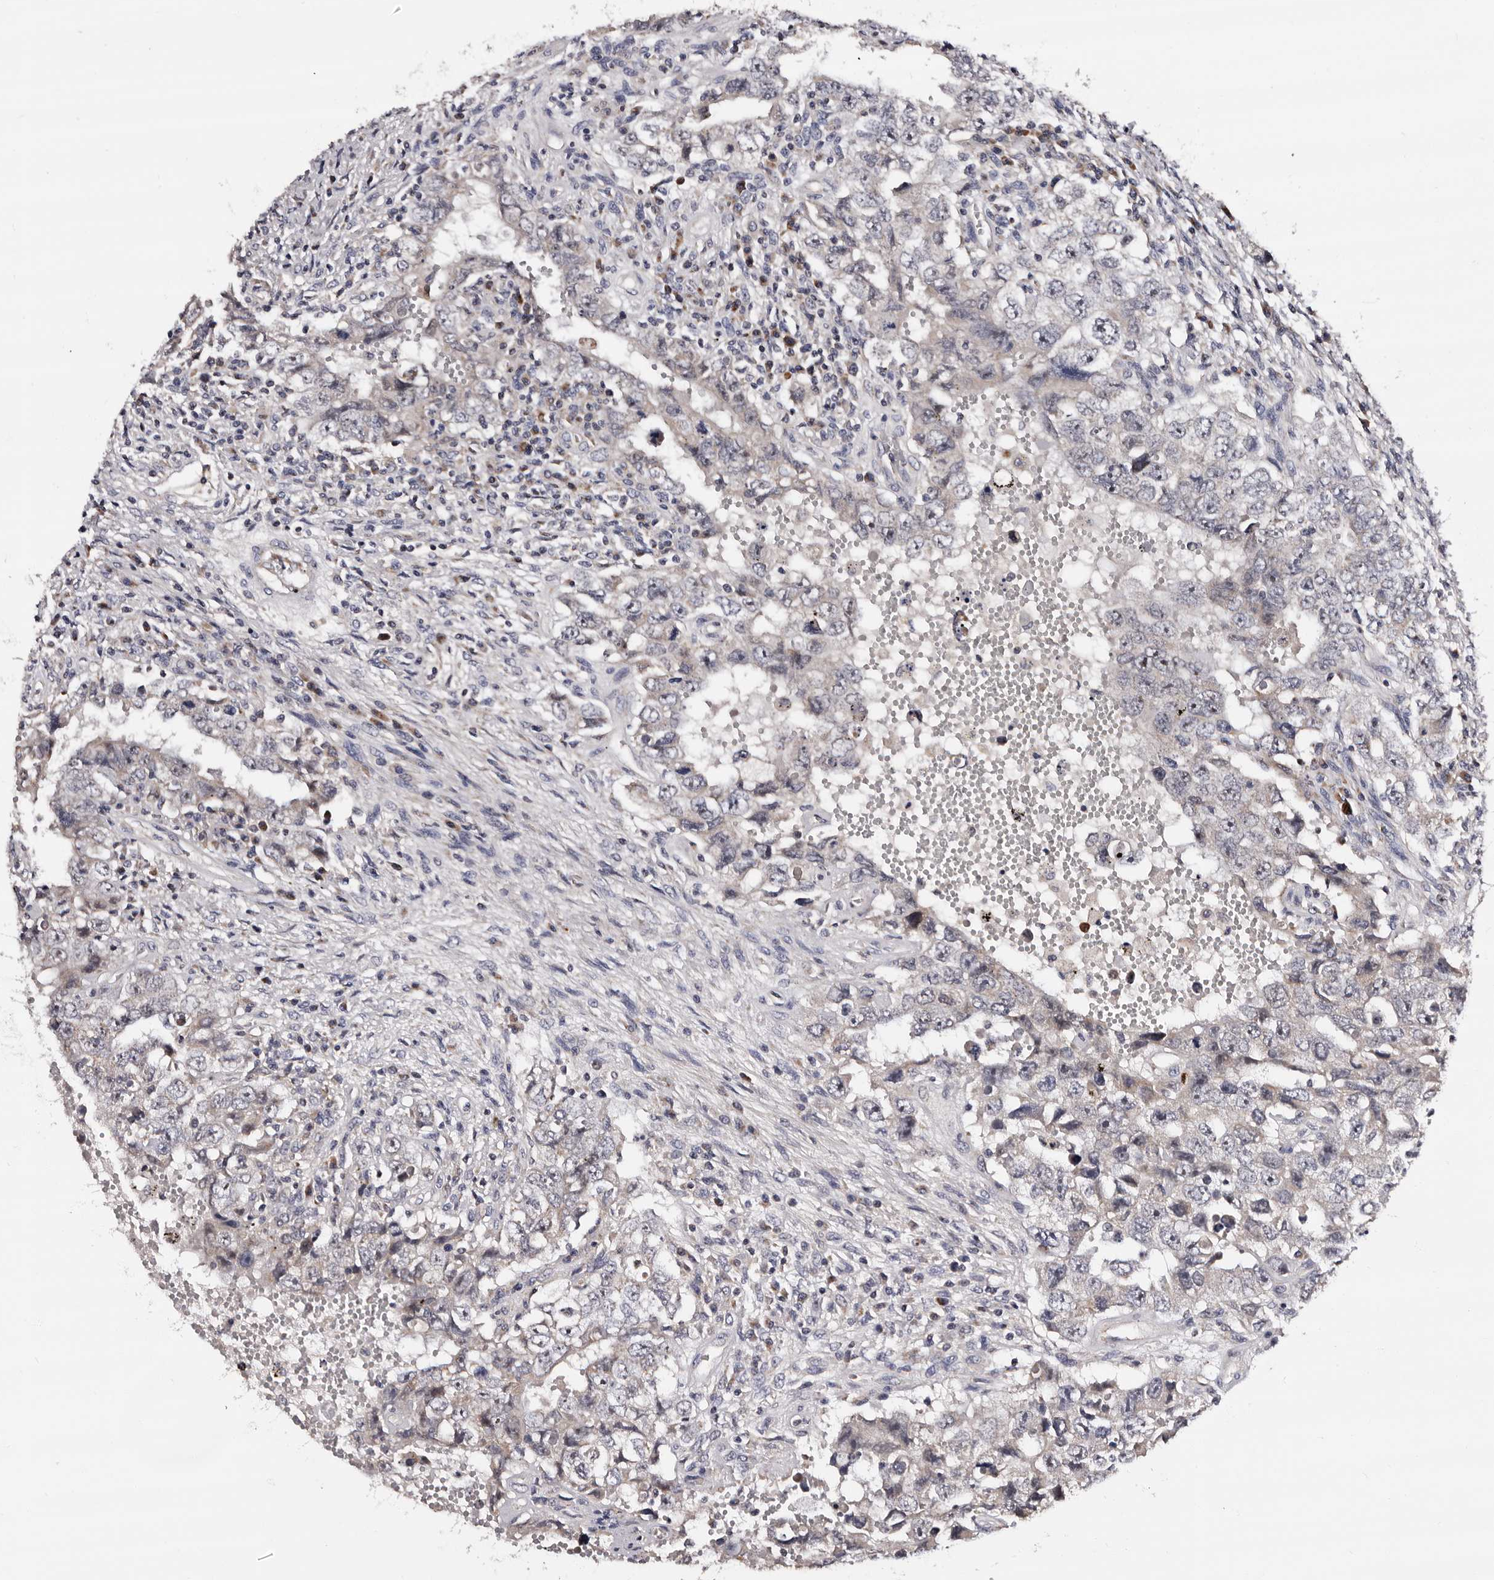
{"staining": {"intensity": "negative", "quantity": "none", "location": "none"}, "tissue": "testis cancer", "cell_type": "Tumor cells", "image_type": "cancer", "snomed": [{"axis": "morphology", "description": "Carcinoma, Embryonal, NOS"}, {"axis": "topography", "description": "Testis"}], "caption": "This is a image of immunohistochemistry staining of embryonal carcinoma (testis), which shows no positivity in tumor cells. (DAB IHC with hematoxylin counter stain).", "gene": "TAF4B", "patient": {"sex": "male", "age": 26}}